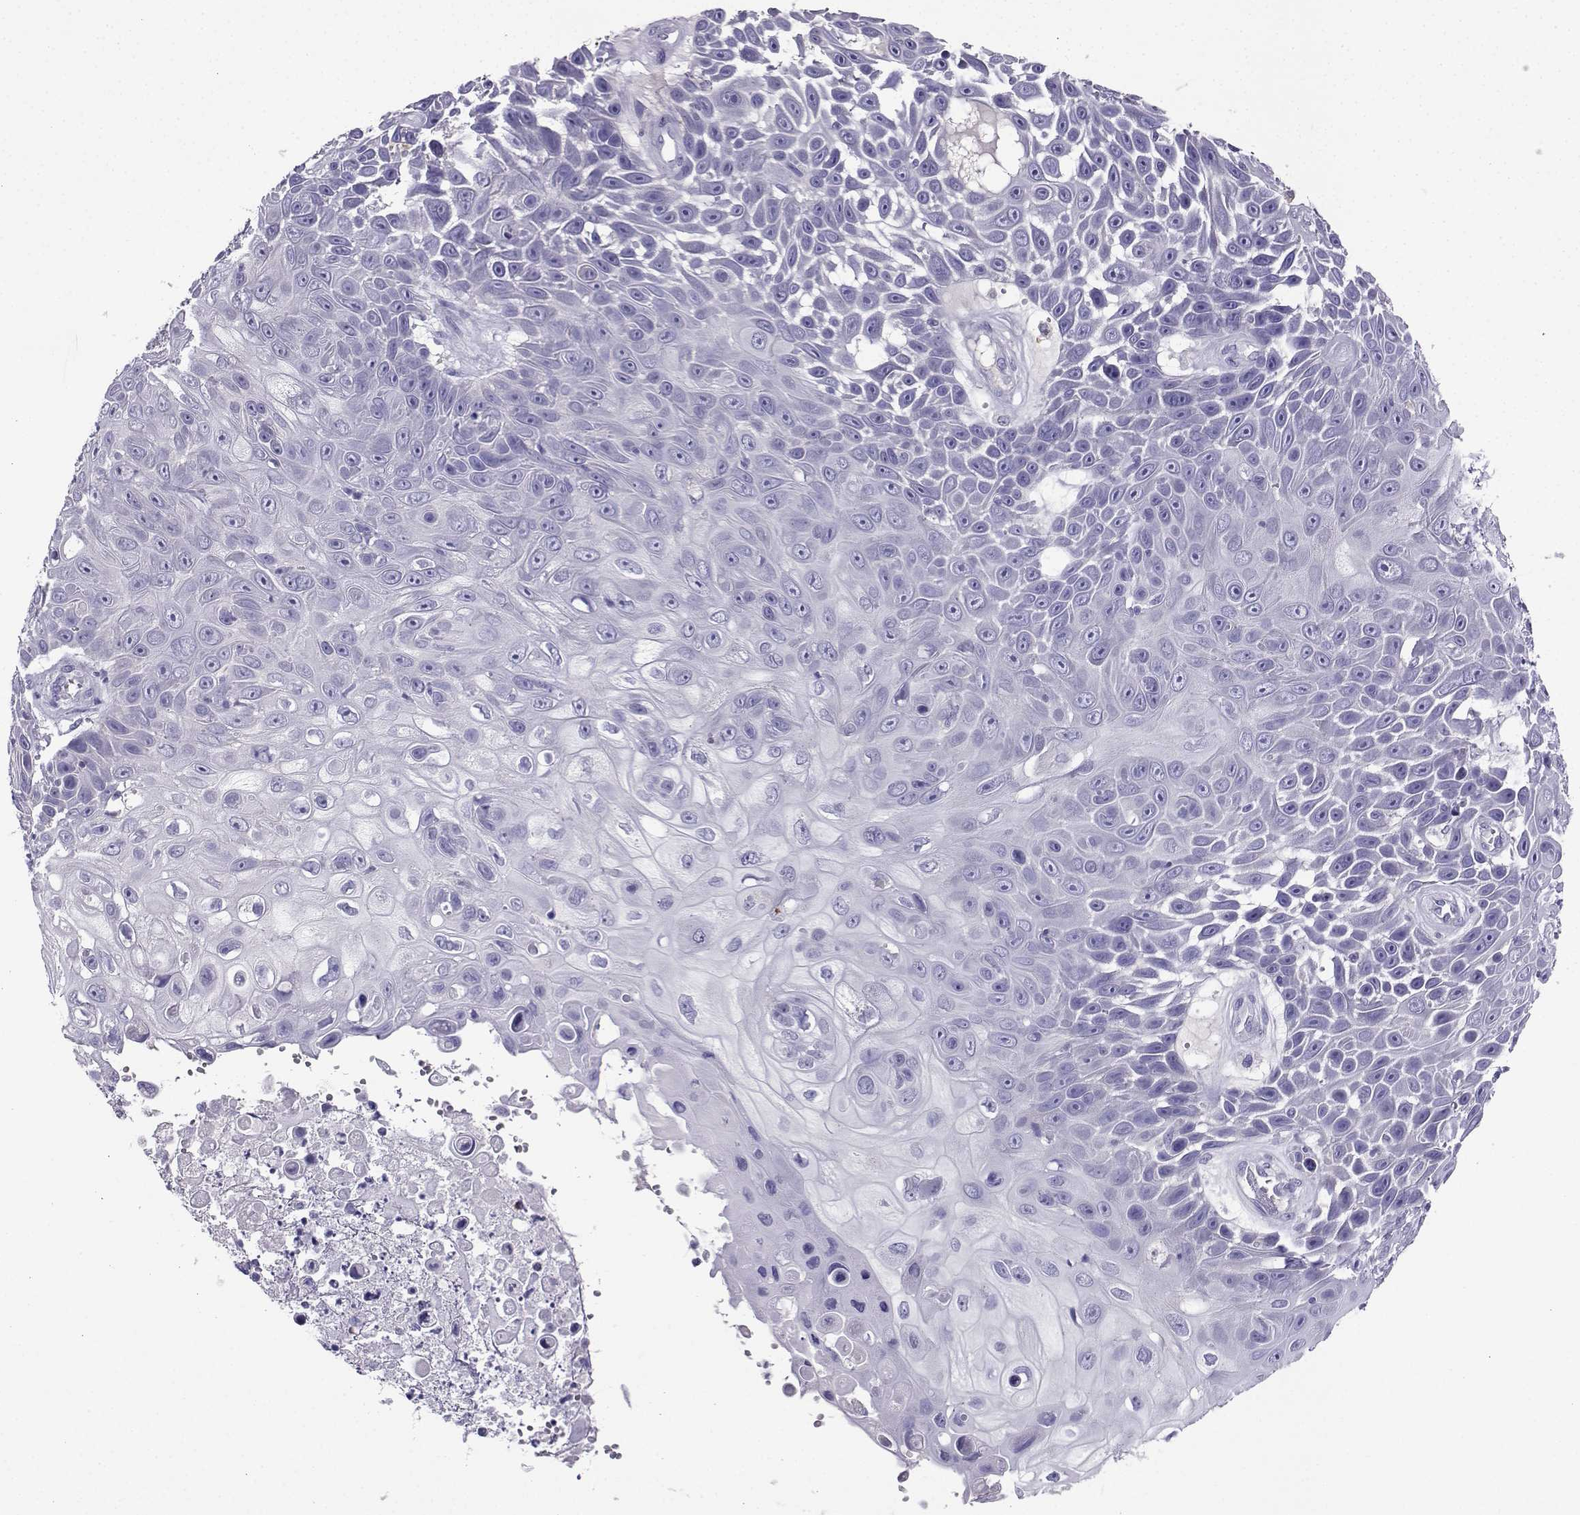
{"staining": {"intensity": "negative", "quantity": "none", "location": "none"}, "tissue": "skin cancer", "cell_type": "Tumor cells", "image_type": "cancer", "snomed": [{"axis": "morphology", "description": "Squamous cell carcinoma, NOS"}, {"axis": "topography", "description": "Skin"}], "caption": "An immunohistochemistry histopathology image of skin squamous cell carcinoma is shown. There is no staining in tumor cells of skin squamous cell carcinoma.", "gene": "LINGO1", "patient": {"sex": "male", "age": 82}}